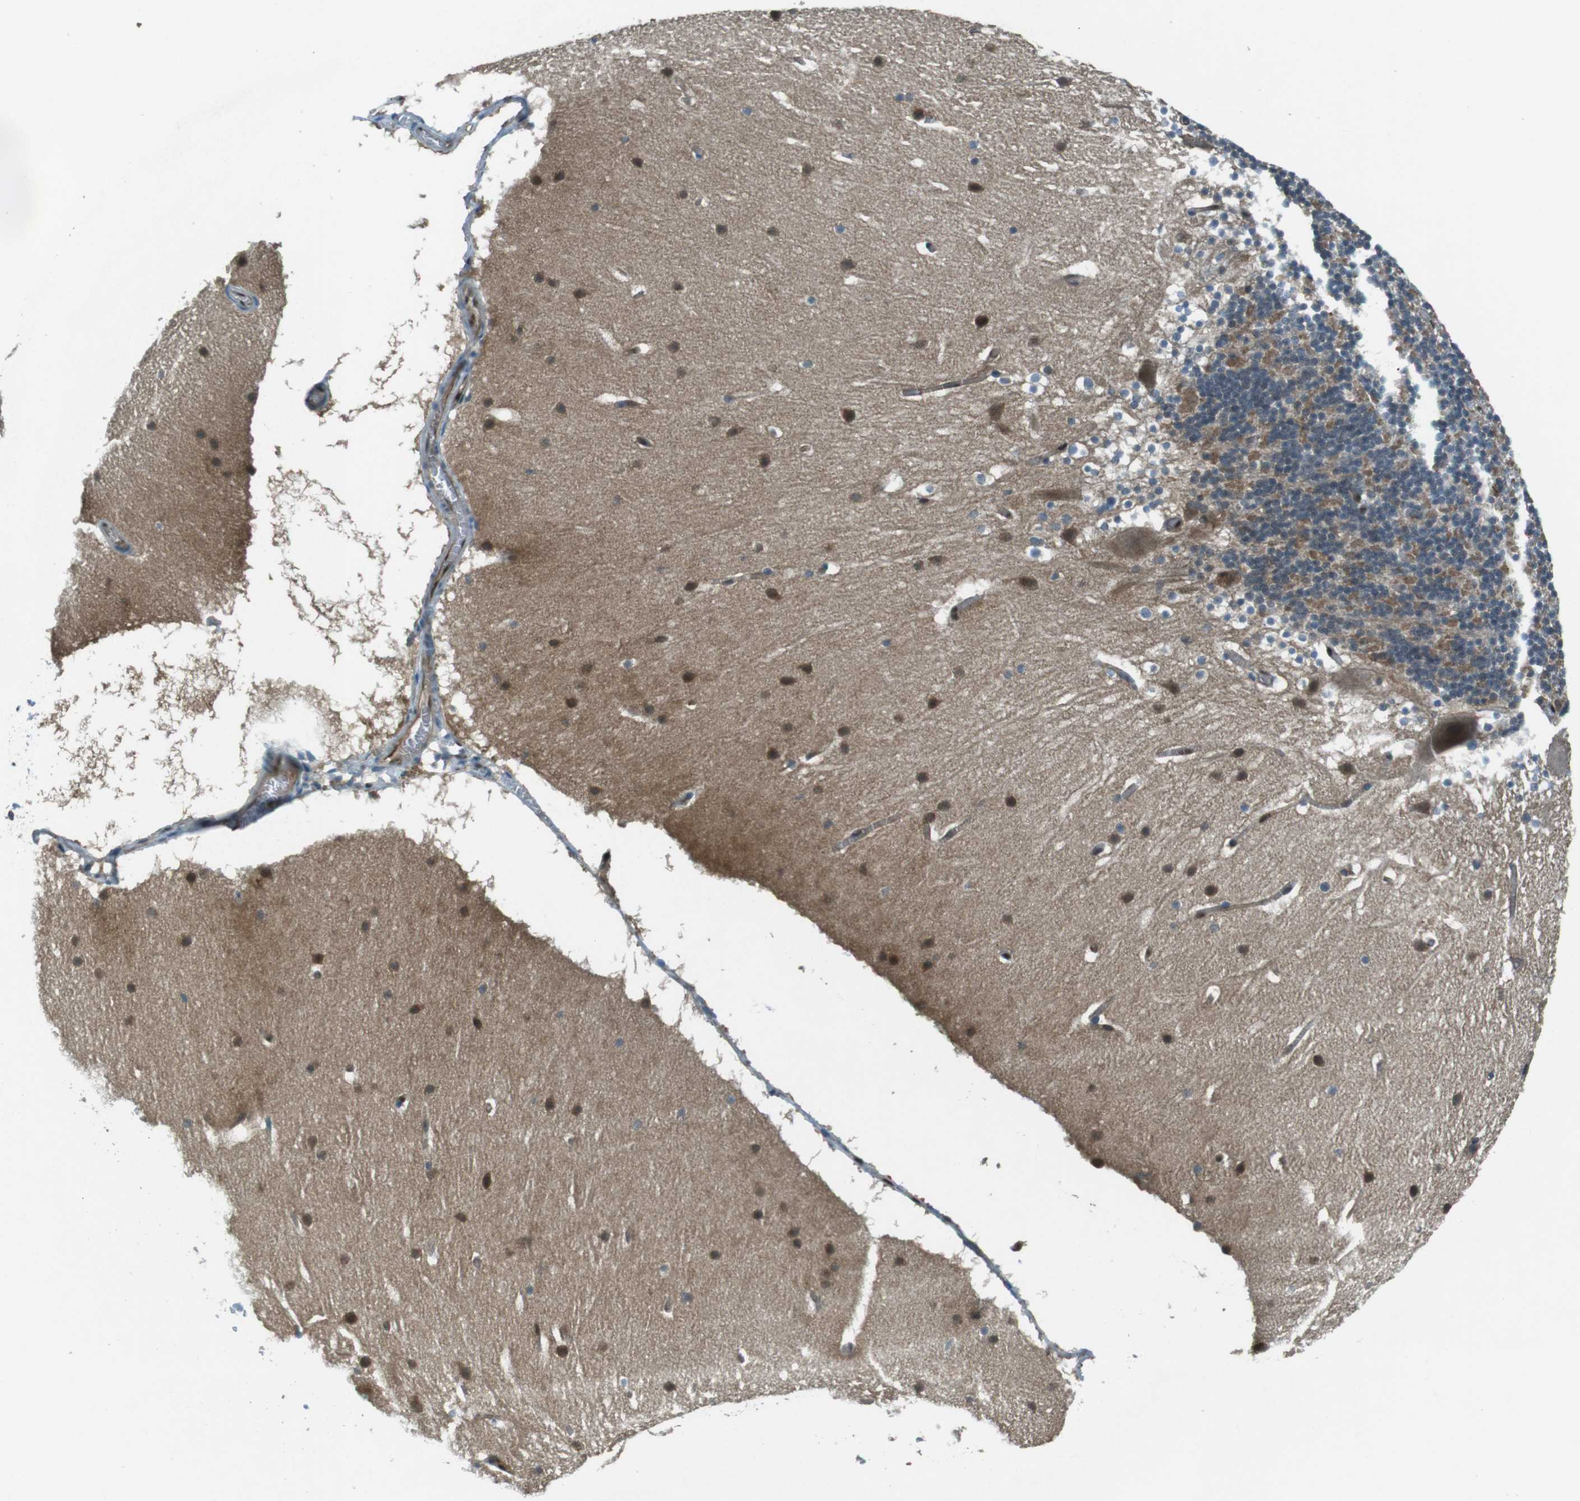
{"staining": {"intensity": "moderate", "quantity": "25%-75%", "location": "cytoplasmic/membranous"}, "tissue": "cerebellum", "cell_type": "Cells in granular layer", "image_type": "normal", "snomed": [{"axis": "morphology", "description": "Normal tissue, NOS"}, {"axis": "topography", "description": "Cerebellum"}], "caption": "Brown immunohistochemical staining in unremarkable human cerebellum demonstrates moderate cytoplasmic/membranous staining in approximately 25%-75% of cells in granular layer.", "gene": "MFAP3", "patient": {"sex": "male", "age": 45}}